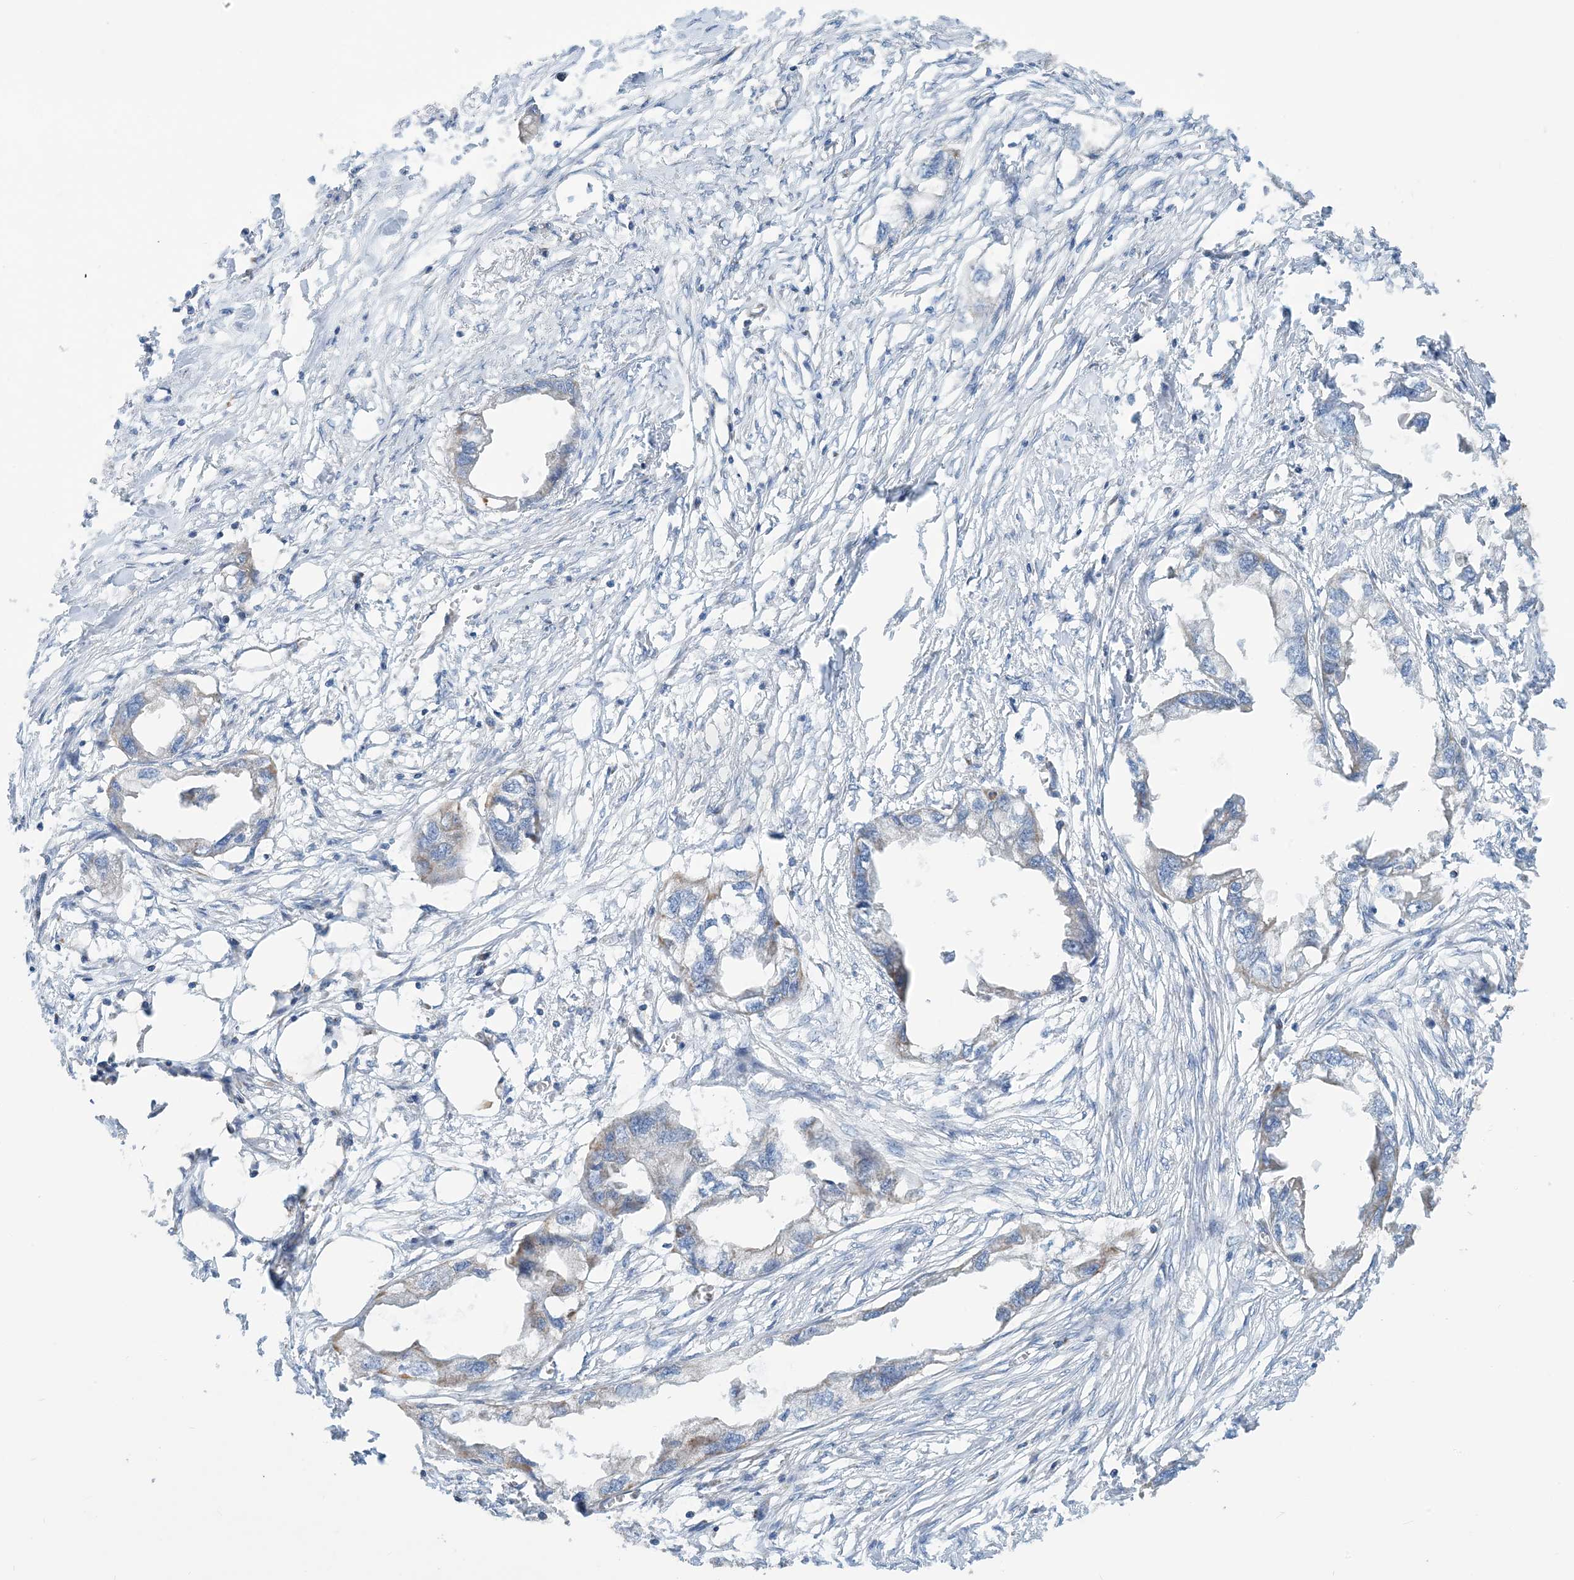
{"staining": {"intensity": "negative", "quantity": "none", "location": "none"}, "tissue": "endometrial cancer", "cell_type": "Tumor cells", "image_type": "cancer", "snomed": [{"axis": "morphology", "description": "Adenocarcinoma, NOS"}, {"axis": "morphology", "description": "Adenocarcinoma, metastatic, NOS"}, {"axis": "topography", "description": "Adipose tissue"}, {"axis": "topography", "description": "Endometrium"}], "caption": "Endometrial metastatic adenocarcinoma was stained to show a protein in brown. There is no significant positivity in tumor cells.", "gene": "PHOSPHO2", "patient": {"sex": "female", "age": 67}}